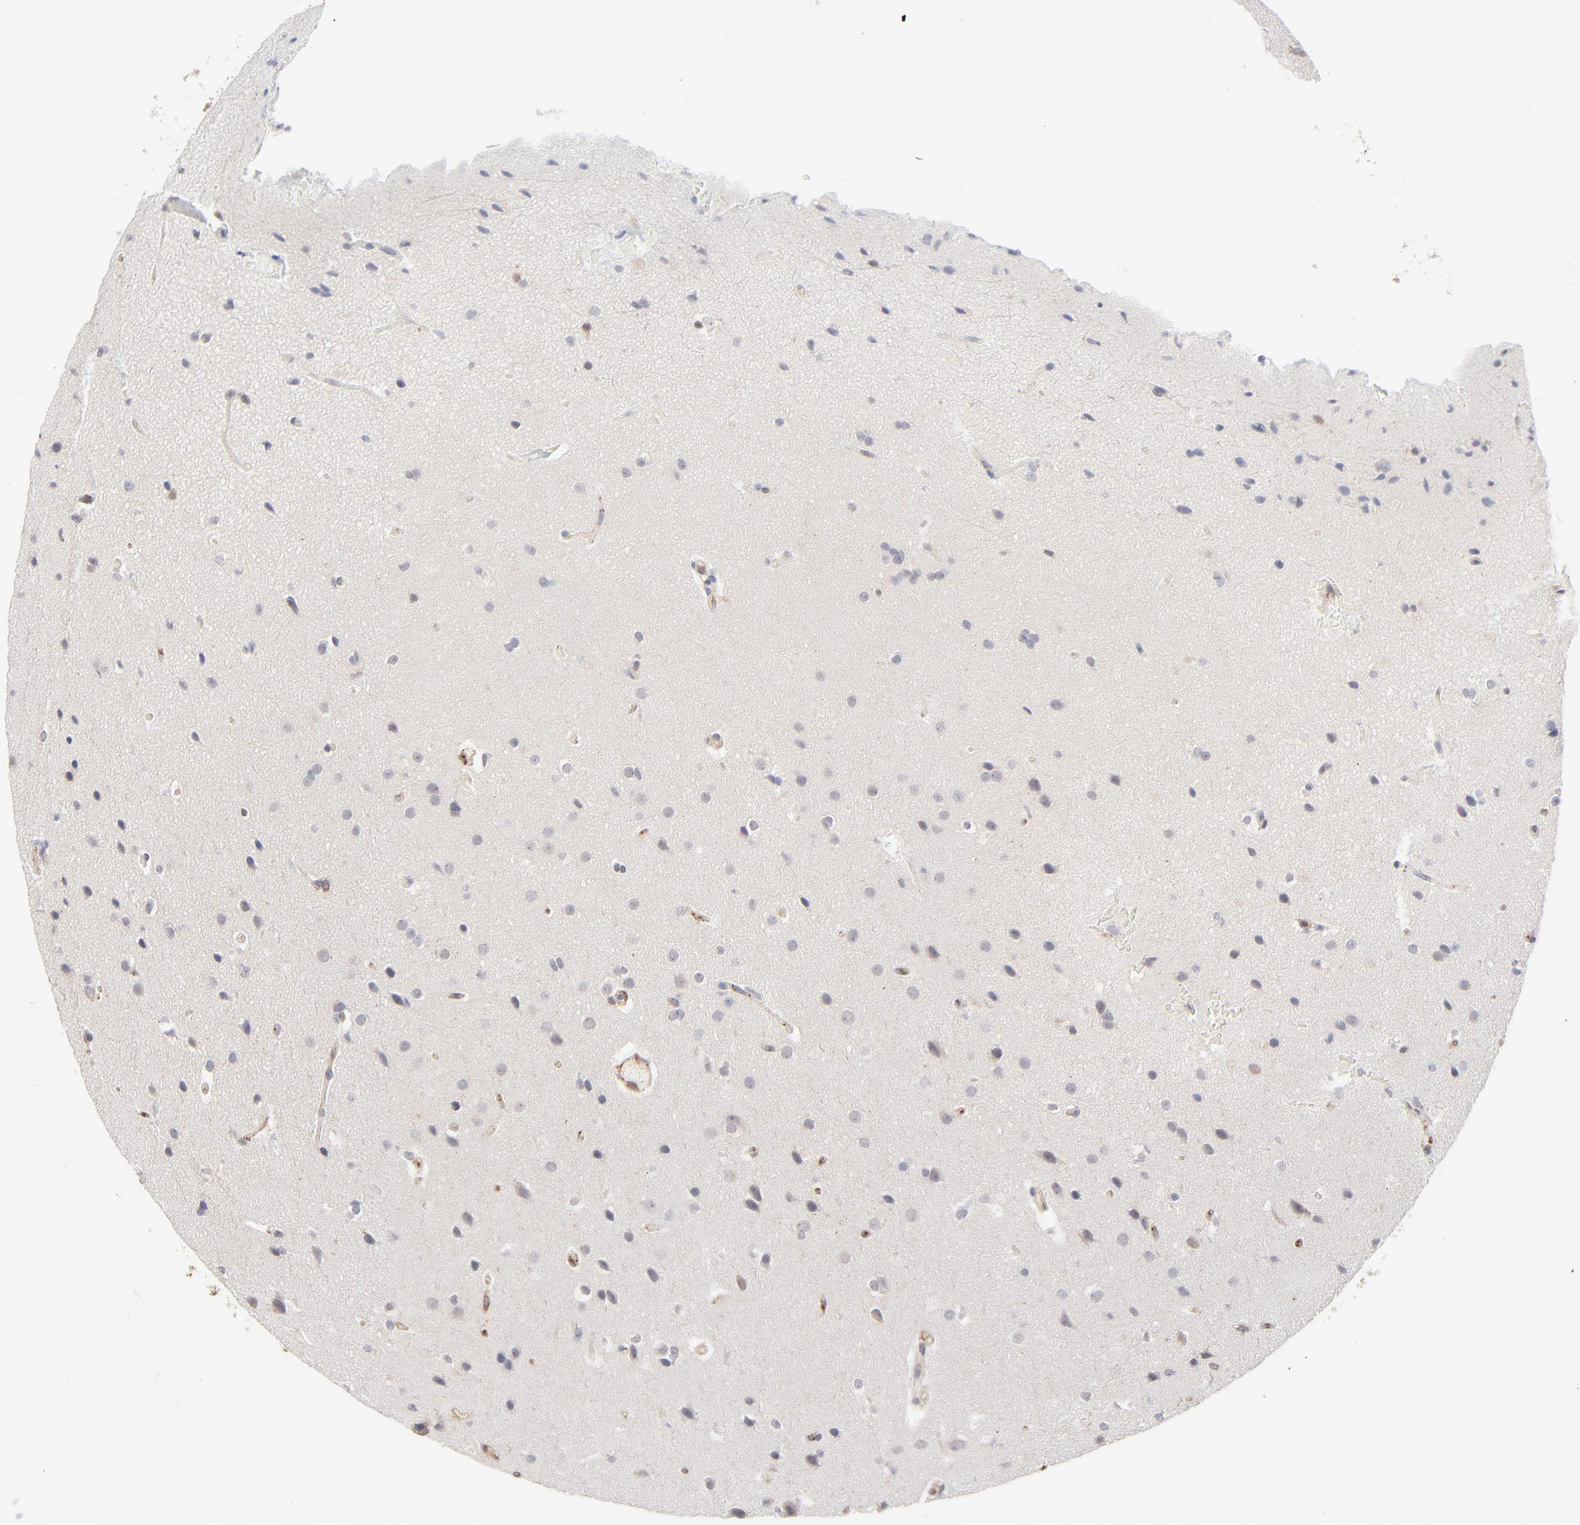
{"staining": {"intensity": "negative", "quantity": "none", "location": "none"}, "tissue": "glioma", "cell_type": "Tumor cells", "image_type": "cancer", "snomed": [{"axis": "morphology", "description": "Glioma, malignant, Low grade"}, {"axis": "topography", "description": "Cerebral cortex"}], "caption": "Histopathology image shows no significant protein positivity in tumor cells of malignant glioma (low-grade).", "gene": "CDK6", "patient": {"sex": "female", "age": 47}}